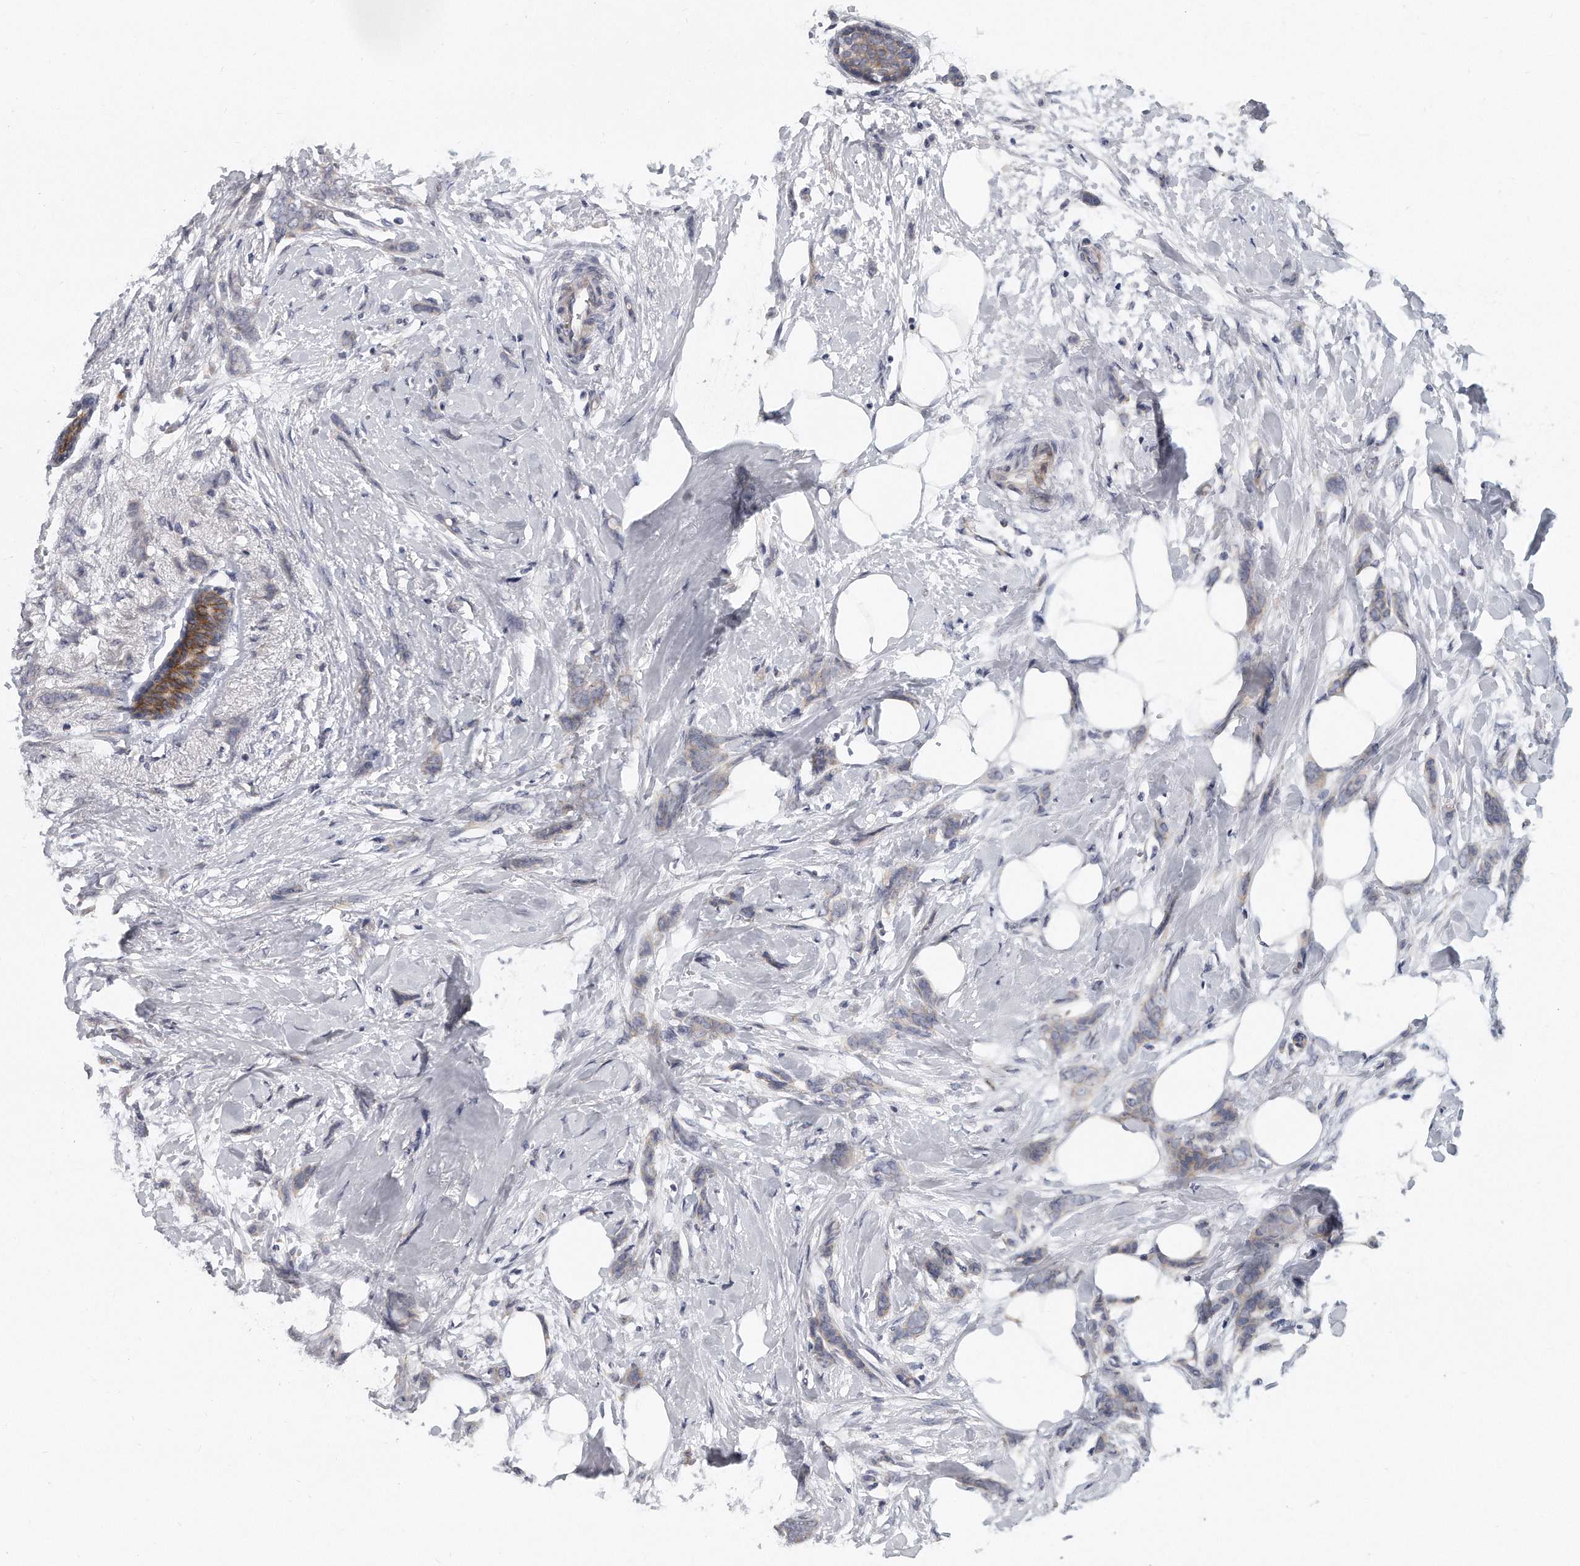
{"staining": {"intensity": "negative", "quantity": "none", "location": "none"}, "tissue": "breast cancer", "cell_type": "Tumor cells", "image_type": "cancer", "snomed": [{"axis": "morphology", "description": "Lobular carcinoma, in situ"}, {"axis": "morphology", "description": "Lobular carcinoma"}, {"axis": "topography", "description": "Breast"}], "caption": "Immunohistochemical staining of human breast cancer (lobular carcinoma) reveals no significant staining in tumor cells.", "gene": "PLEKHA6", "patient": {"sex": "female", "age": 41}}